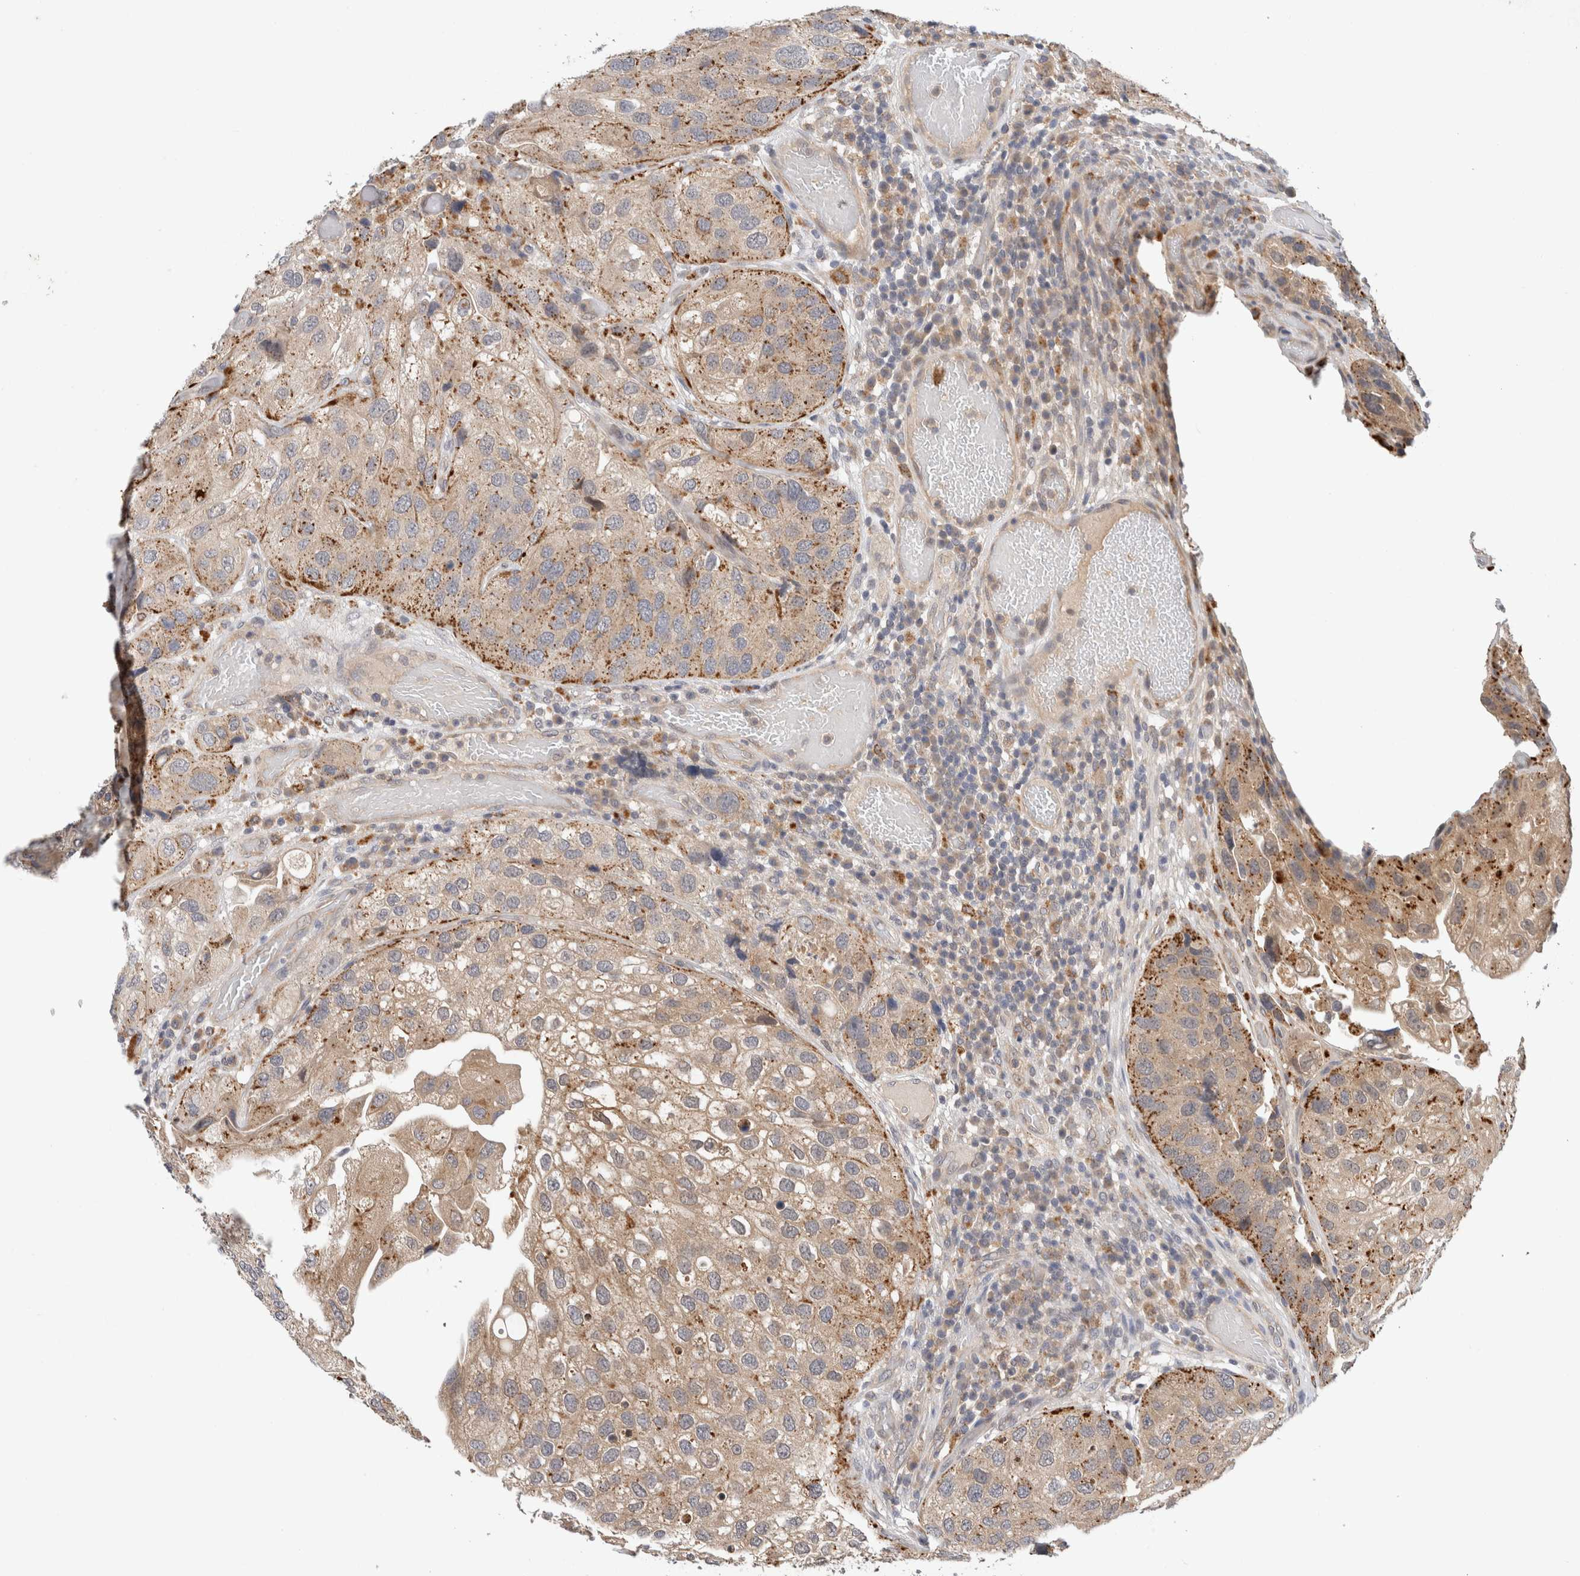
{"staining": {"intensity": "moderate", "quantity": "25%-75%", "location": "cytoplasmic/membranous"}, "tissue": "urothelial cancer", "cell_type": "Tumor cells", "image_type": "cancer", "snomed": [{"axis": "morphology", "description": "Urothelial carcinoma, High grade"}, {"axis": "topography", "description": "Urinary bladder"}], "caption": "Immunohistochemistry (DAB) staining of human urothelial cancer displays moderate cytoplasmic/membranous protein staining in approximately 25%-75% of tumor cells.", "gene": "SGK1", "patient": {"sex": "female", "age": 64}}